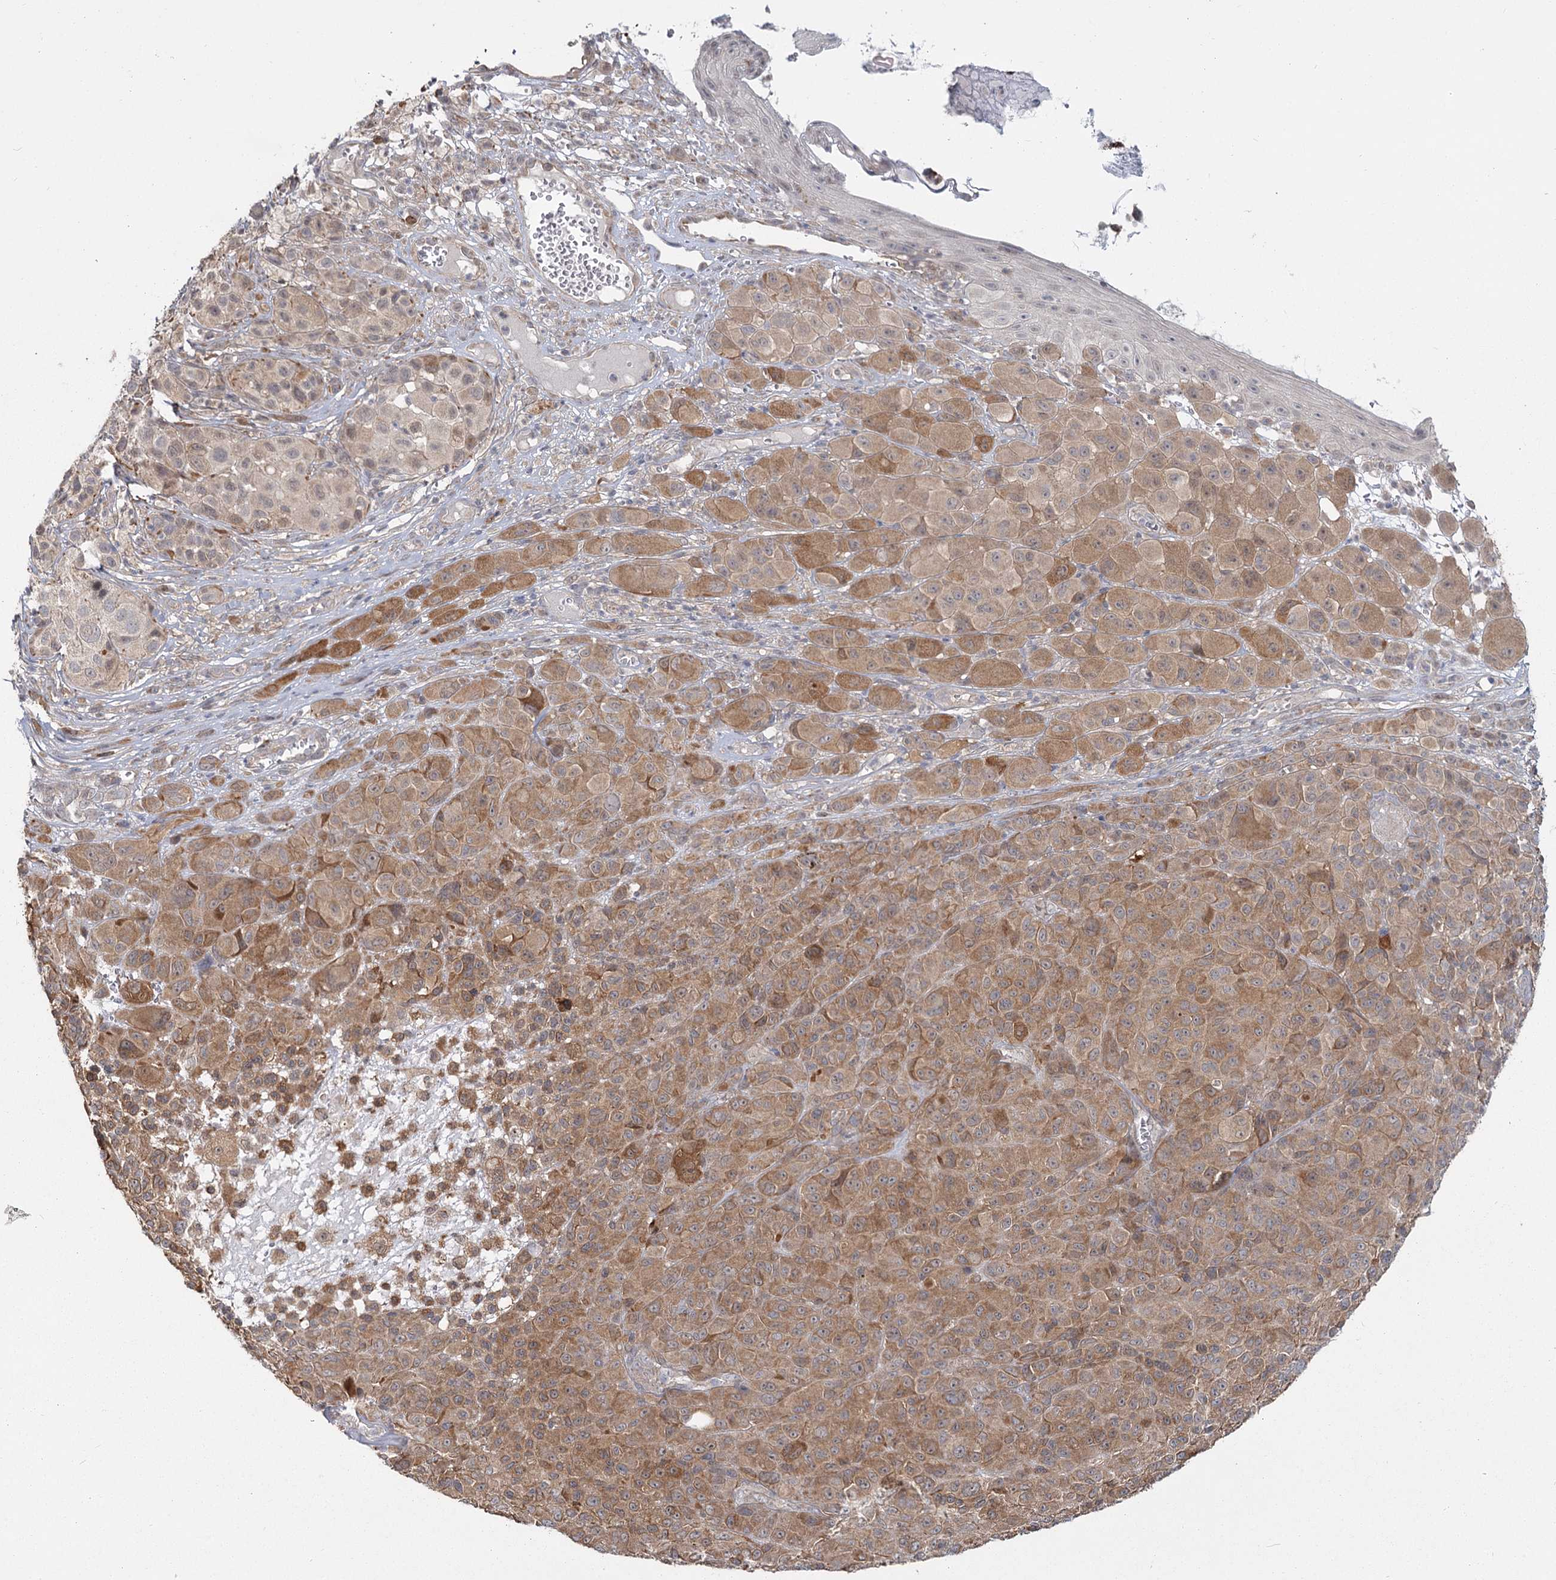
{"staining": {"intensity": "moderate", "quantity": "25%-75%", "location": "cytoplasmic/membranous"}, "tissue": "melanoma", "cell_type": "Tumor cells", "image_type": "cancer", "snomed": [{"axis": "morphology", "description": "Malignant melanoma, NOS"}, {"axis": "topography", "description": "Skin of trunk"}], "caption": "Melanoma was stained to show a protein in brown. There is medium levels of moderate cytoplasmic/membranous expression in approximately 25%-75% of tumor cells. The staining is performed using DAB (3,3'-diaminobenzidine) brown chromogen to label protein expression. The nuclei are counter-stained blue using hematoxylin.", "gene": "TBC1D9B", "patient": {"sex": "male", "age": 71}}